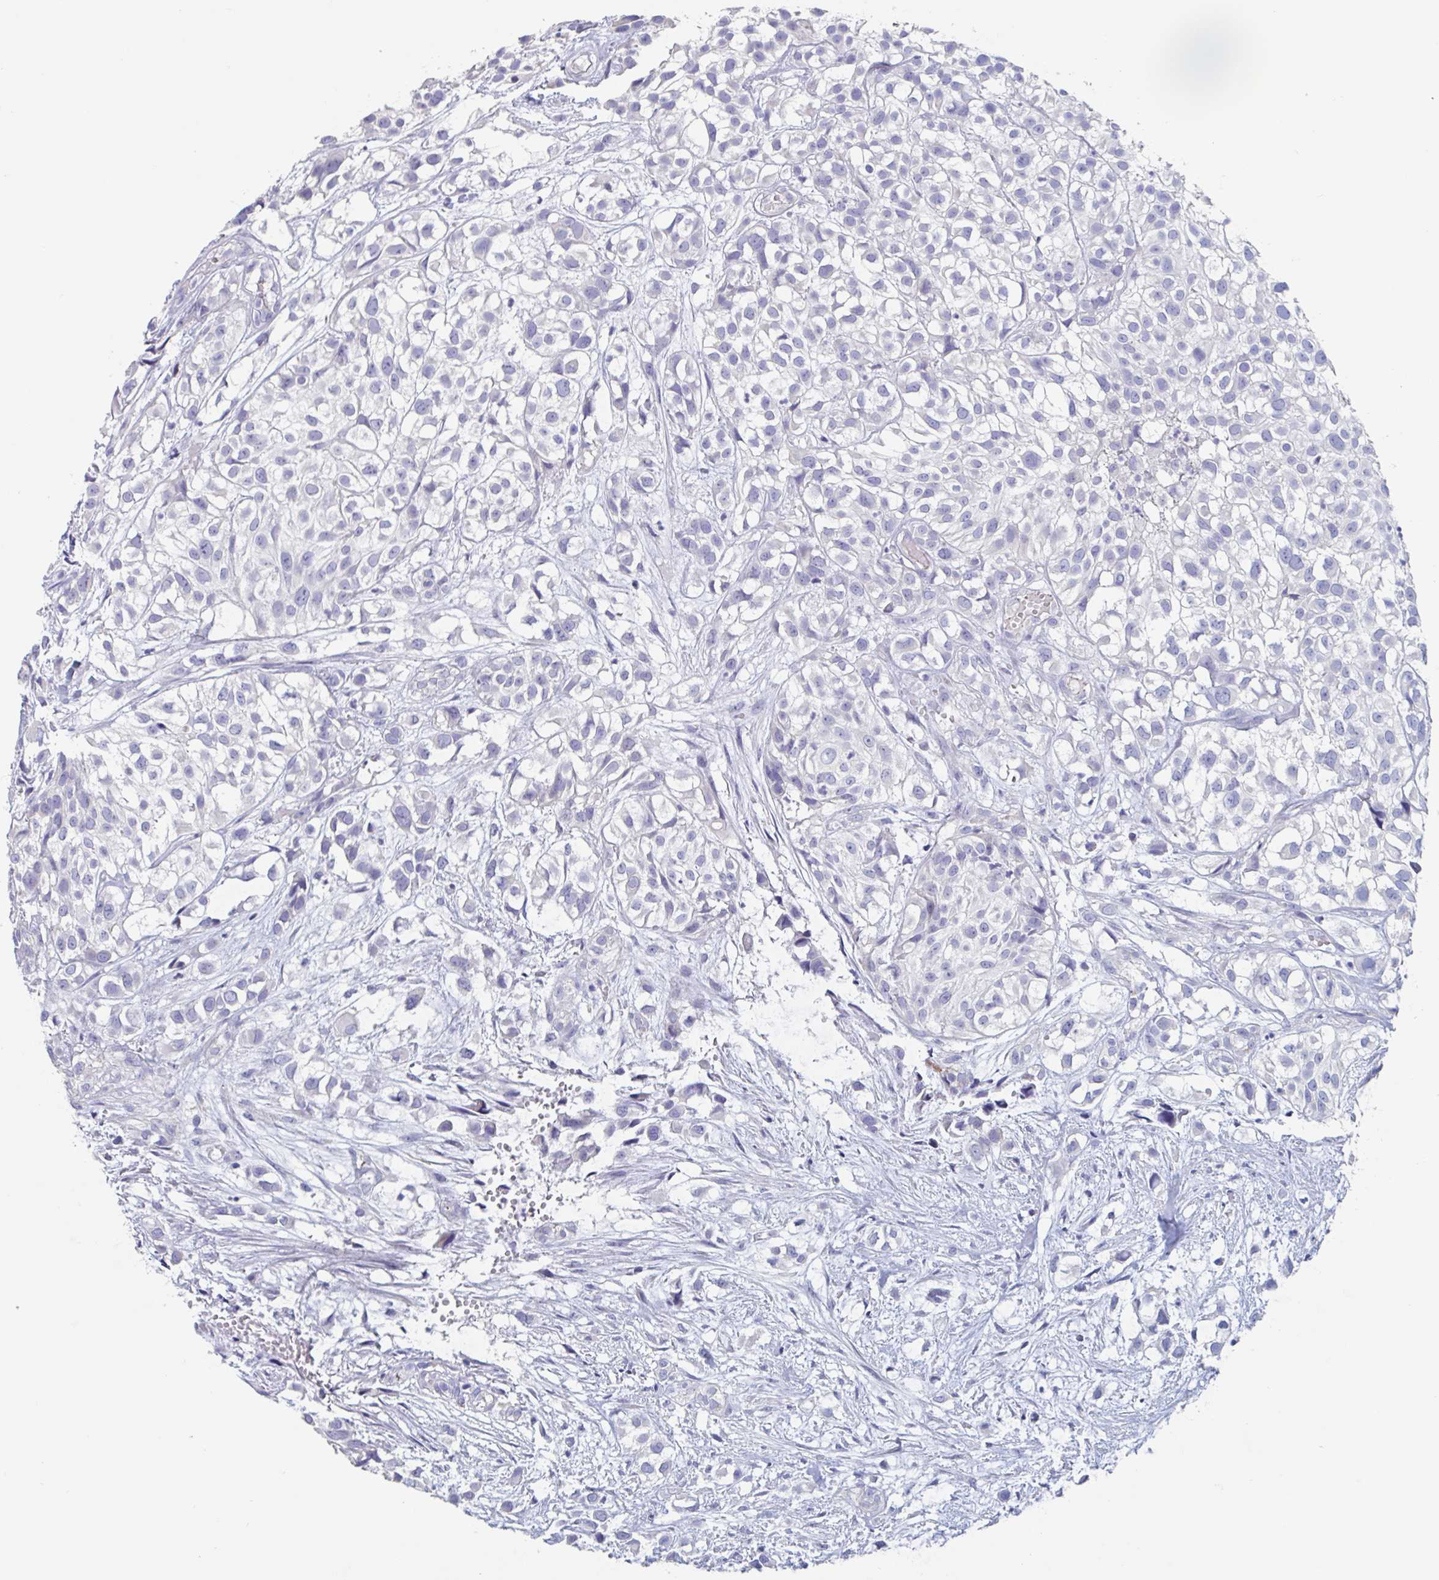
{"staining": {"intensity": "negative", "quantity": "none", "location": "none"}, "tissue": "urothelial cancer", "cell_type": "Tumor cells", "image_type": "cancer", "snomed": [{"axis": "morphology", "description": "Urothelial carcinoma, High grade"}, {"axis": "topography", "description": "Urinary bladder"}], "caption": "The micrograph shows no staining of tumor cells in urothelial carcinoma (high-grade).", "gene": "ABHD16A", "patient": {"sex": "male", "age": 56}}